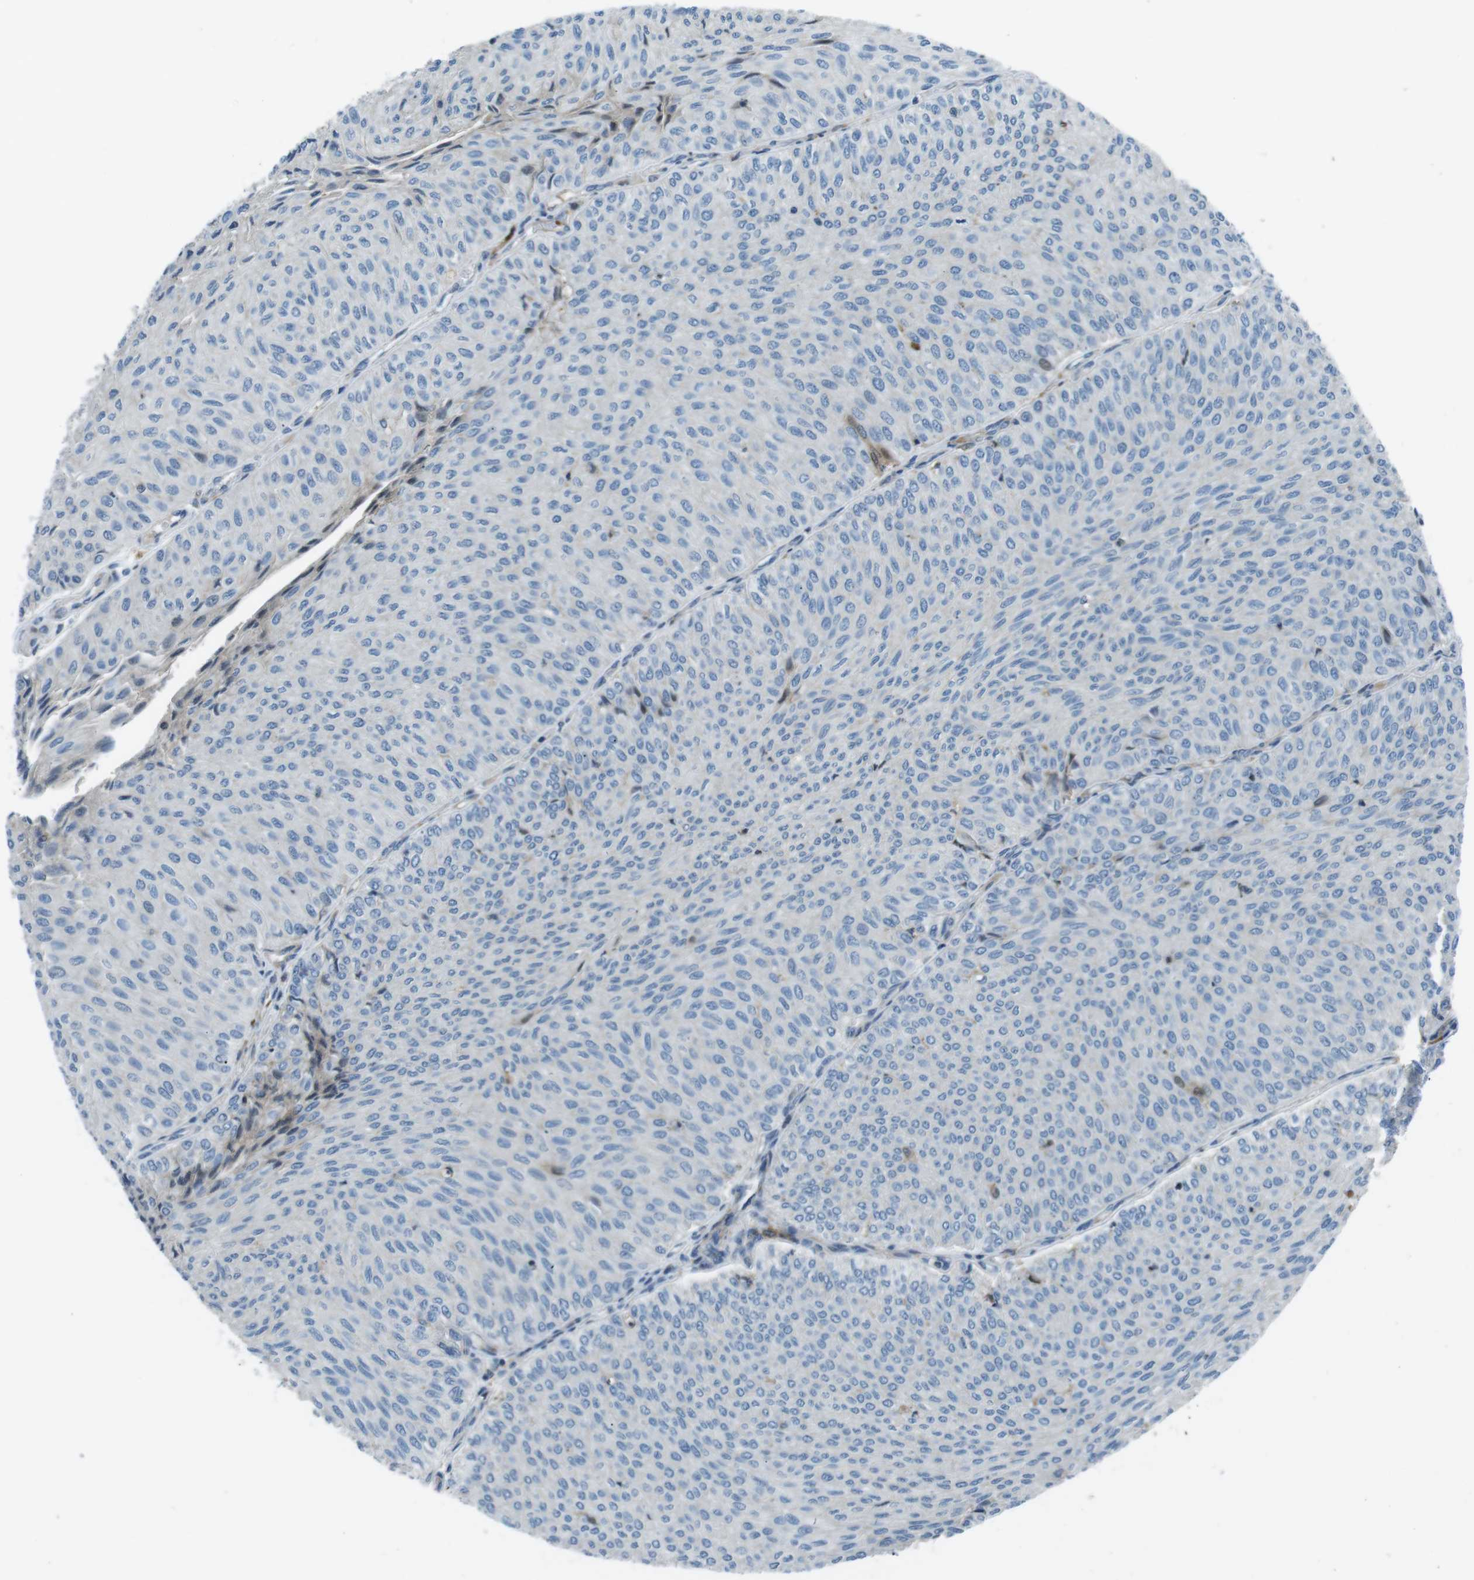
{"staining": {"intensity": "negative", "quantity": "none", "location": "none"}, "tissue": "urothelial cancer", "cell_type": "Tumor cells", "image_type": "cancer", "snomed": [{"axis": "morphology", "description": "Urothelial carcinoma, Low grade"}, {"axis": "topography", "description": "Urinary bladder"}], "caption": "Tumor cells are negative for brown protein staining in low-grade urothelial carcinoma. Brightfield microscopy of immunohistochemistry stained with DAB (3,3'-diaminobenzidine) (brown) and hematoxylin (blue), captured at high magnification.", "gene": "ARVCF", "patient": {"sex": "male", "age": 78}}